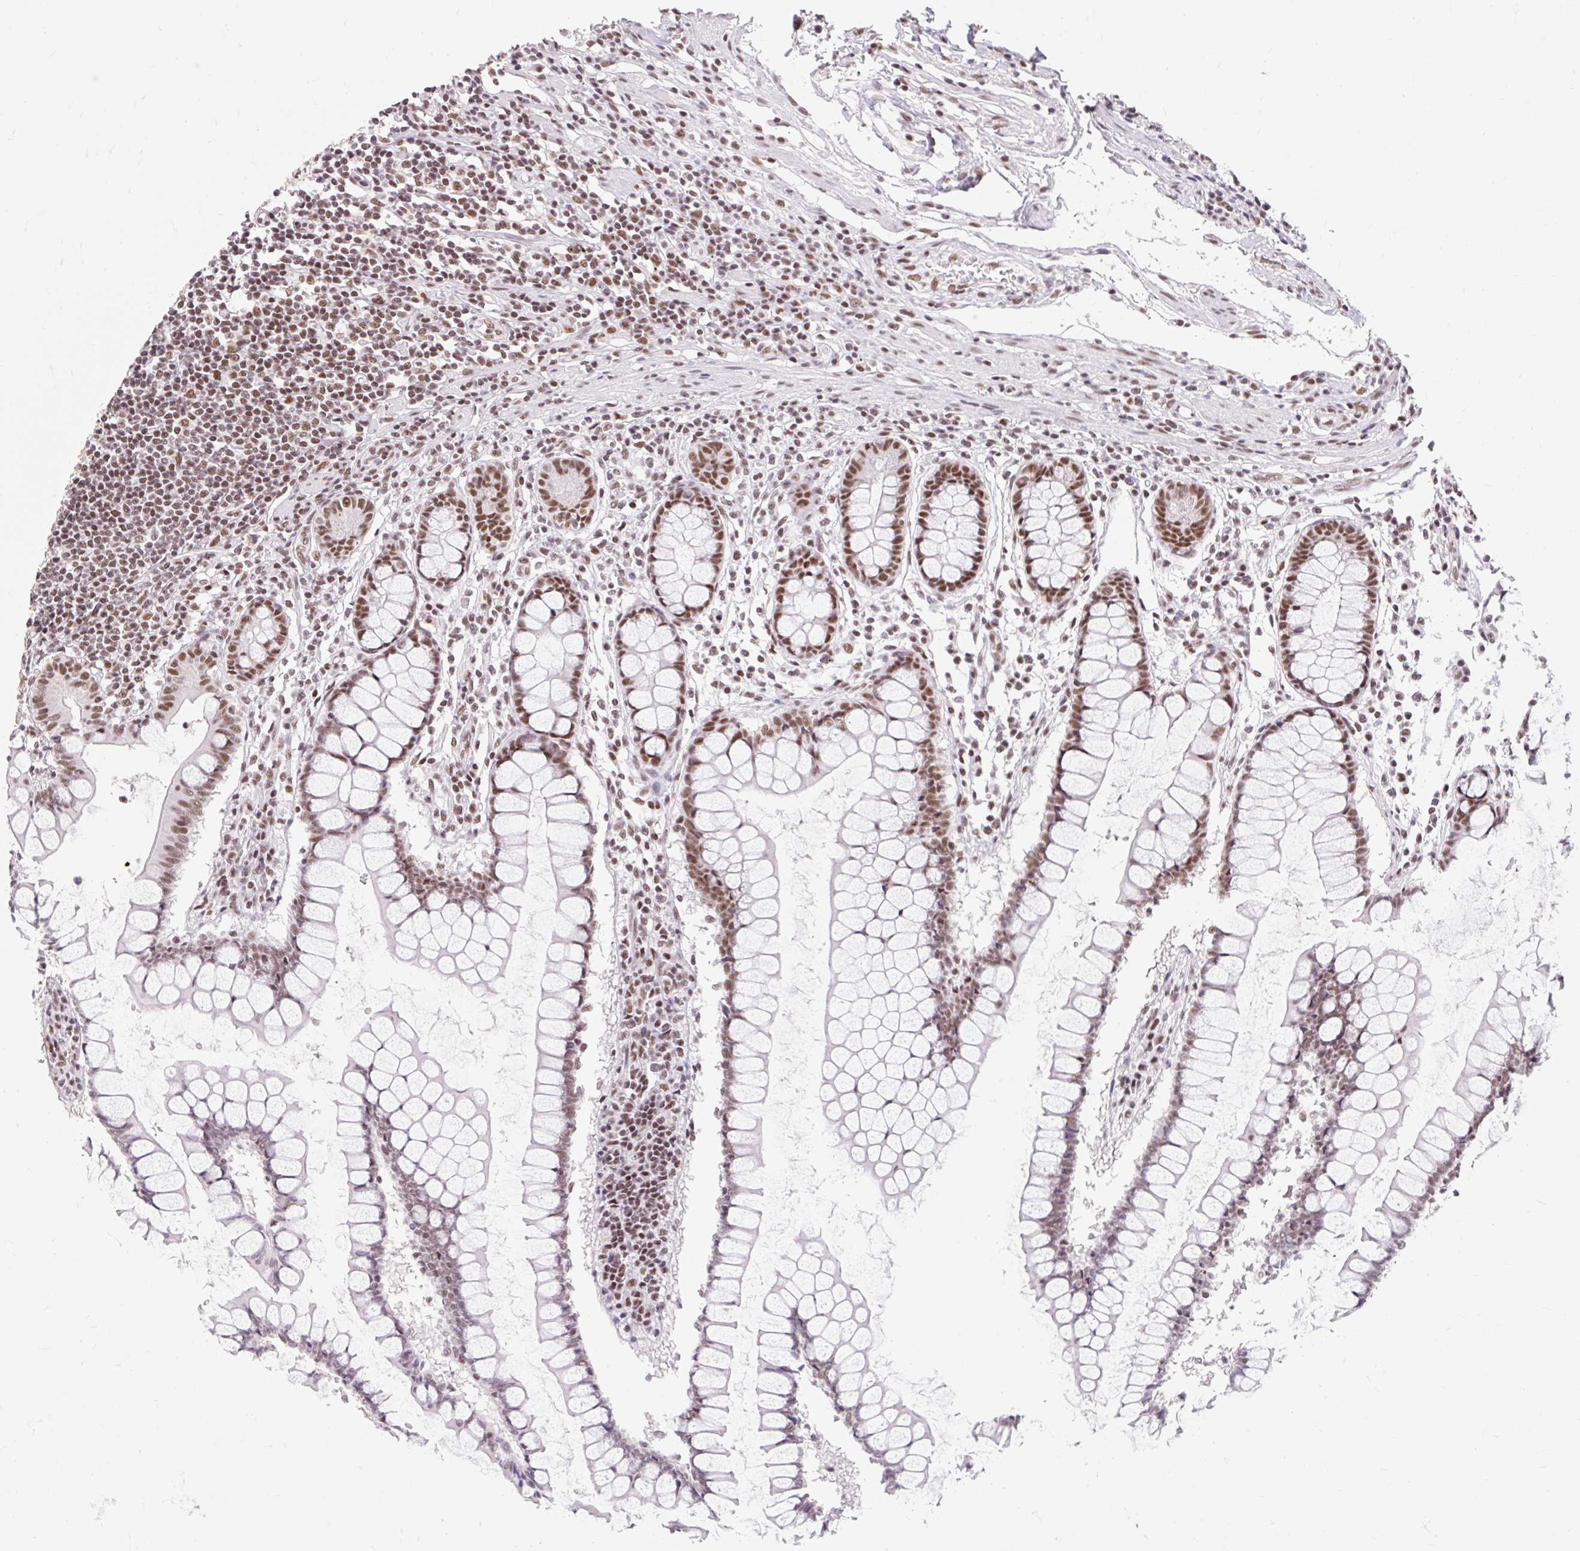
{"staining": {"intensity": "weak", "quantity": ">75%", "location": "nuclear"}, "tissue": "colon", "cell_type": "Endothelial cells", "image_type": "normal", "snomed": [{"axis": "morphology", "description": "Normal tissue, NOS"}, {"axis": "morphology", "description": "Adenocarcinoma, NOS"}, {"axis": "topography", "description": "Colon"}], "caption": "There is low levels of weak nuclear positivity in endothelial cells of normal colon, as demonstrated by immunohistochemical staining (brown color).", "gene": "SRSF10", "patient": {"sex": "female", "age": 55}}